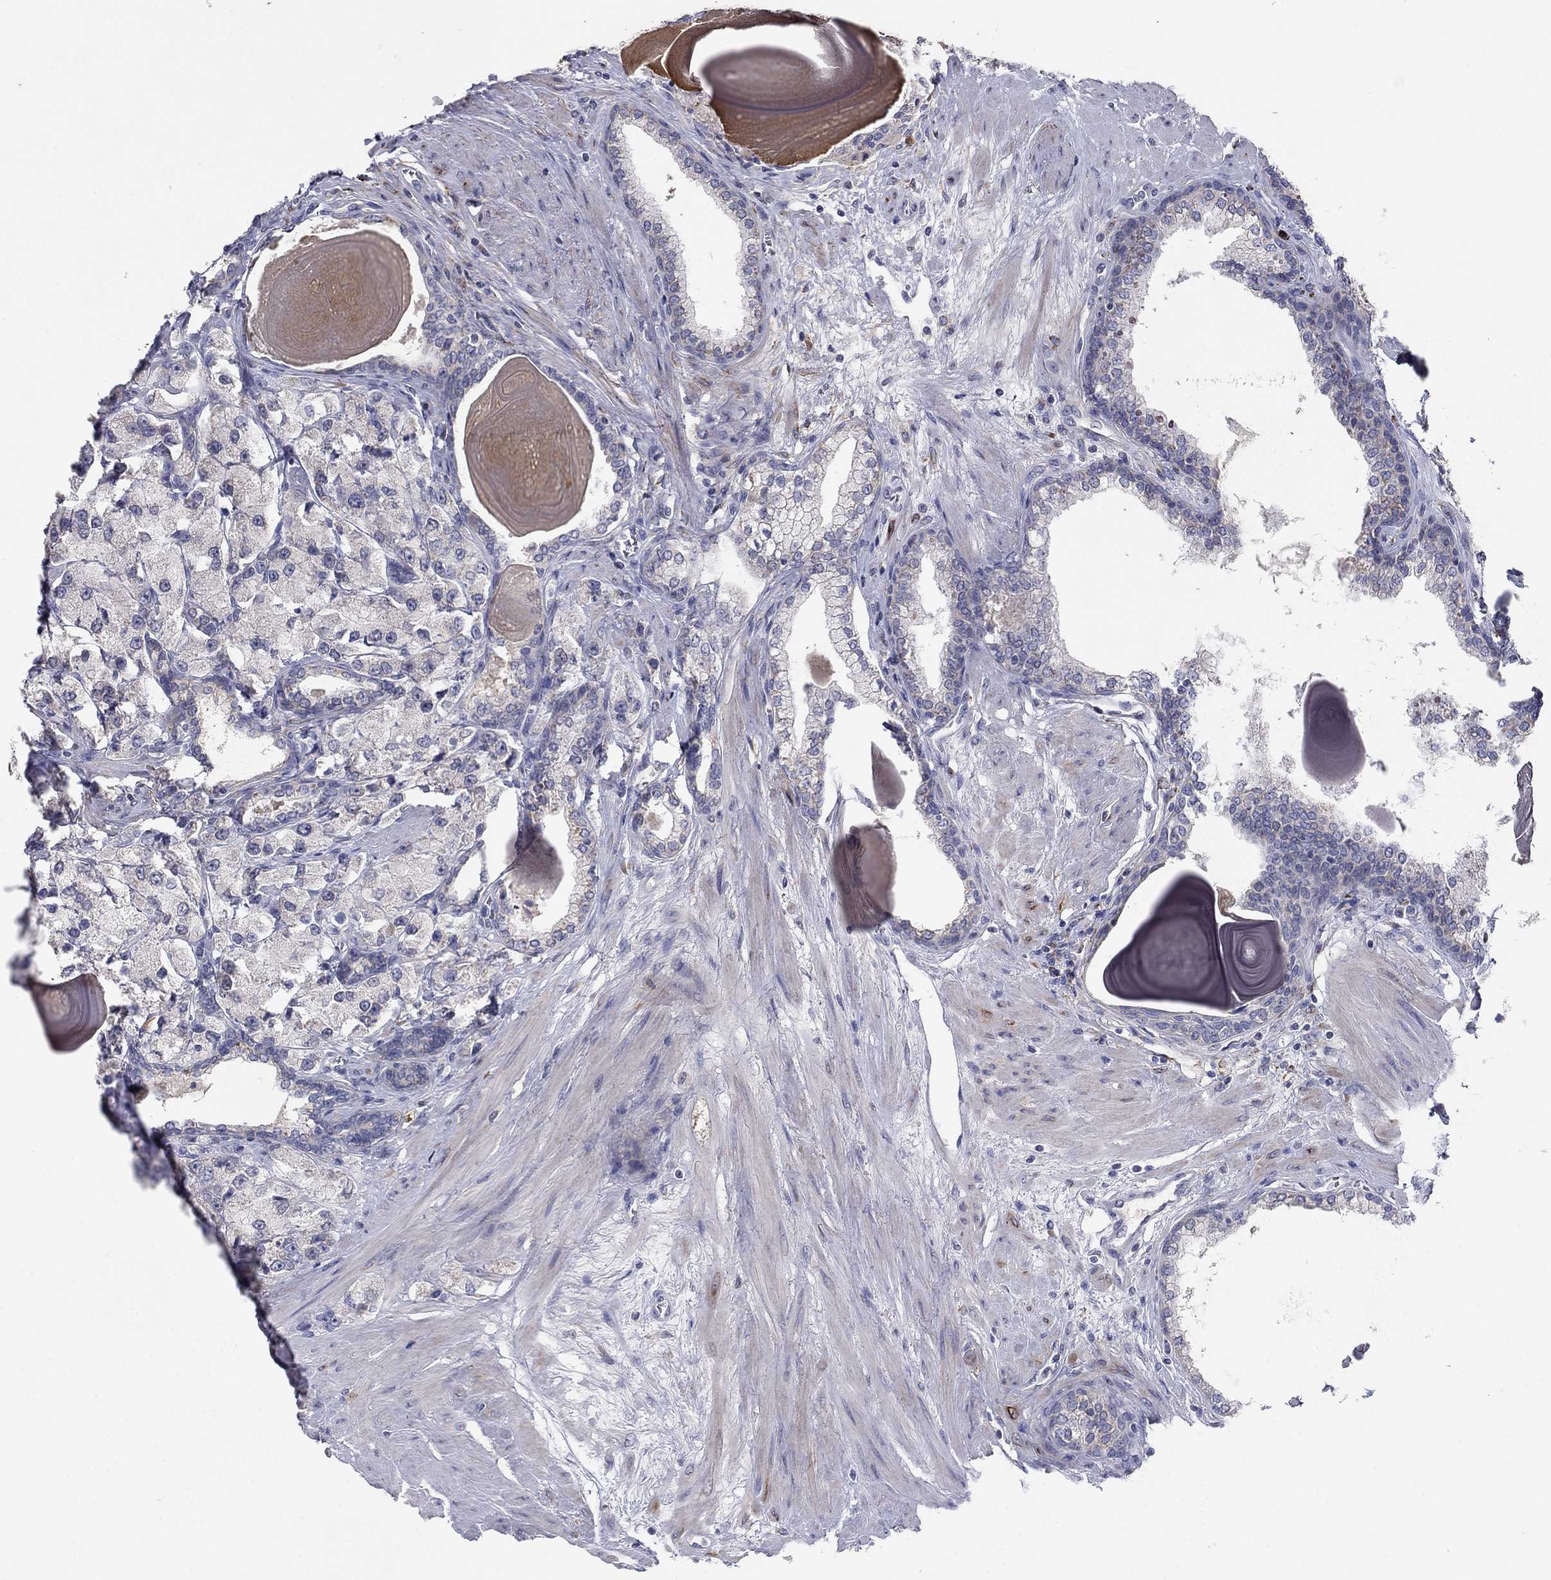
{"staining": {"intensity": "negative", "quantity": "none", "location": "none"}, "tissue": "prostate cancer", "cell_type": "Tumor cells", "image_type": "cancer", "snomed": [{"axis": "morphology", "description": "Adenocarcinoma, NOS"}, {"axis": "topography", "description": "Prostate and seminal vesicle, NOS"}, {"axis": "topography", "description": "Prostate"}], "caption": "Immunohistochemistry (IHC) of human prostate cancer (adenocarcinoma) reveals no expression in tumor cells. The staining was performed using DAB to visualize the protein expression in brown, while the nuclei were stained in blue with hematoxylin (Magnification: 20x).", "gene": "PTGDS", "patient": {"sex": "male", "age": 64}}